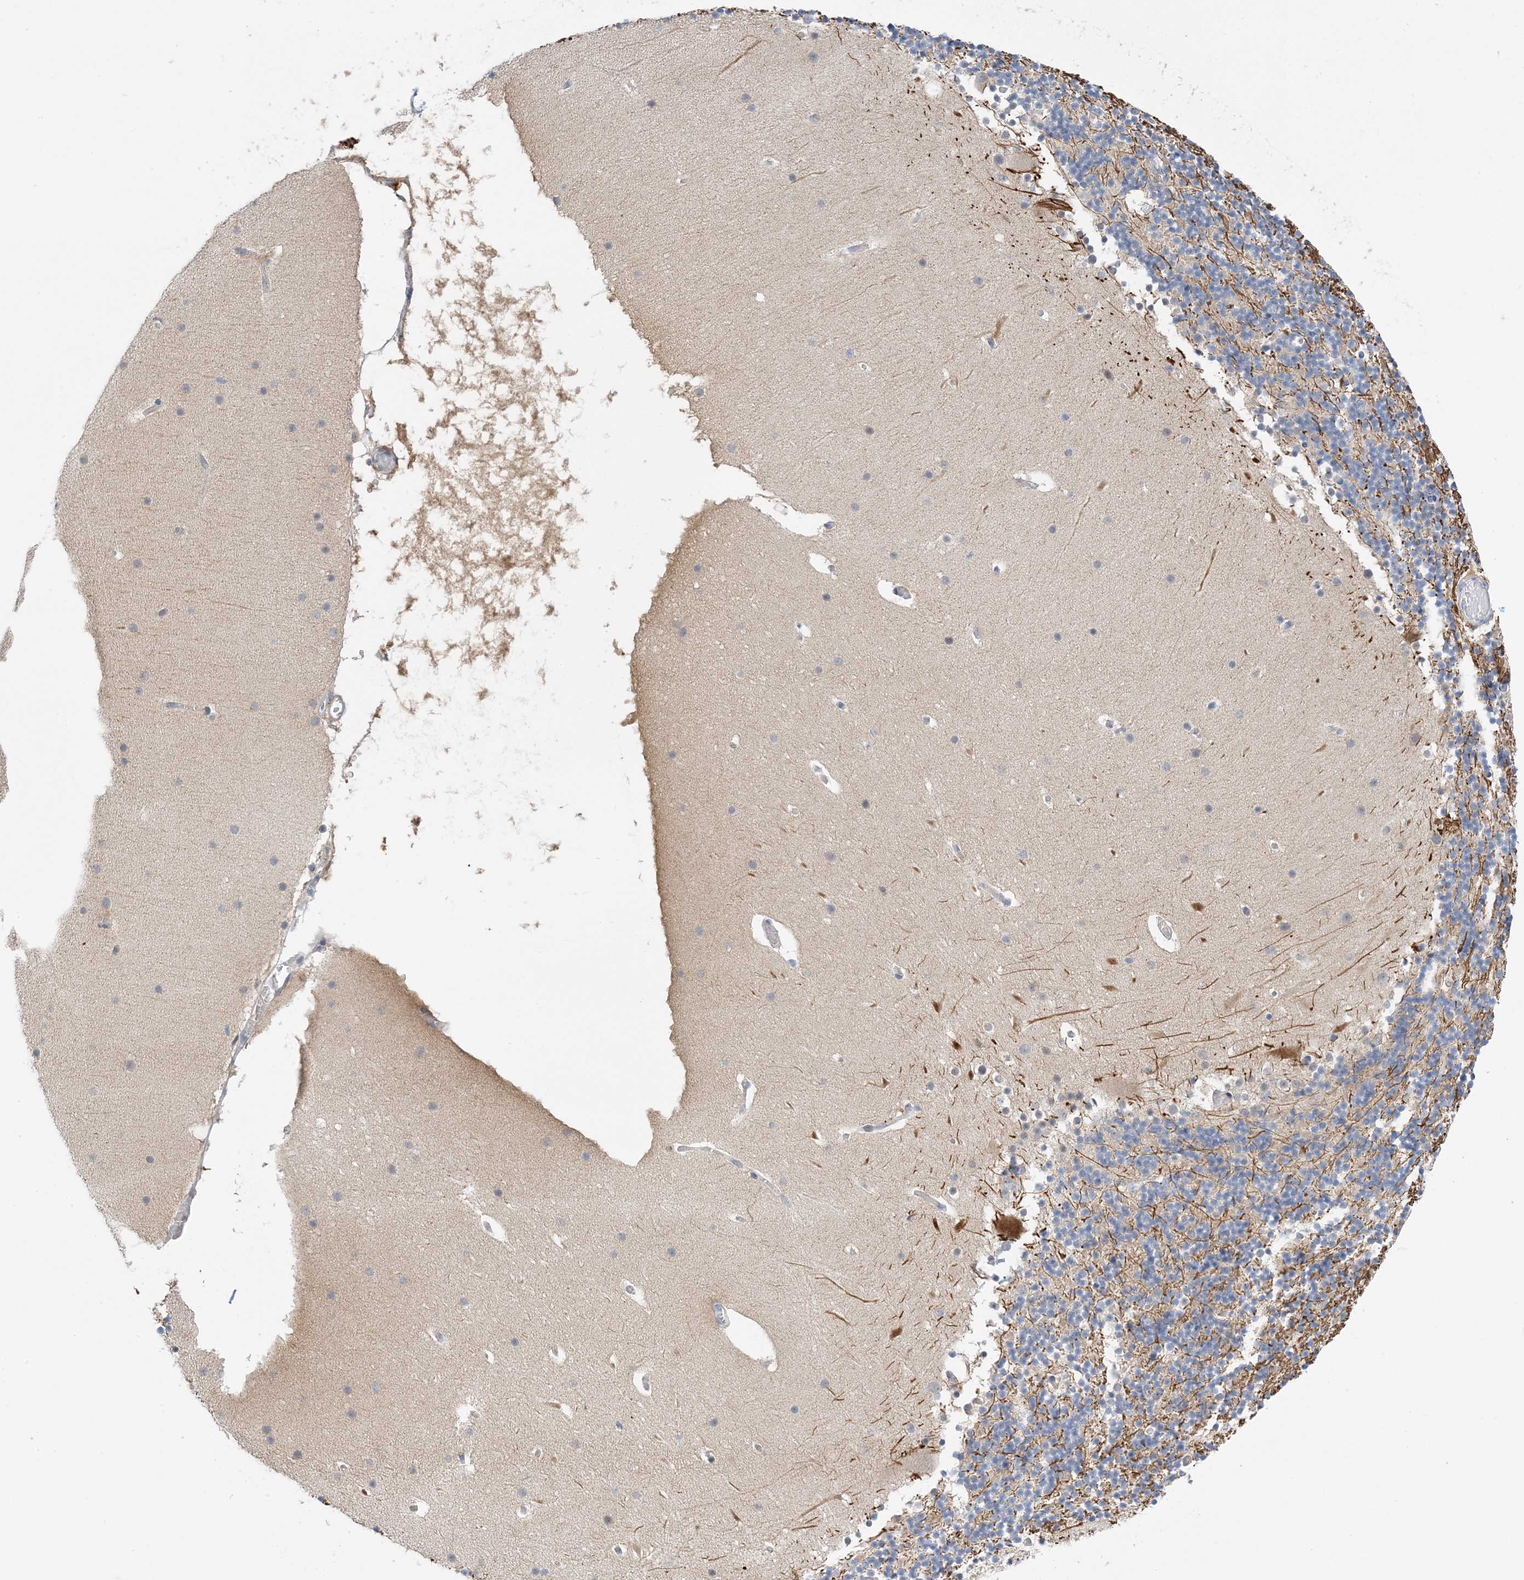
{"staining": {"intensity": "negative", "quantity": "none", "location": "none"}, "tissue": "cerebellum", "cell_type": "Cells in granular layer", "image_type": "normal", "snomed": [{"axis": "morphology", "description": "Normal tissue, NOS"}, {"axis": "topography", "description": "Cerebellum"}], "caption": "High magnification brightfield microscopy of normal cerebellum stained with DAB (brown) and counterstained with hematoxylin (blue): cells in granular layer show no significant expression. (DAB (3,3'-diaminobenzidine) immunohistochemistry, high magnification).", "gene": "KIFBP", "patient": {"sex": "male", "age": 57}}